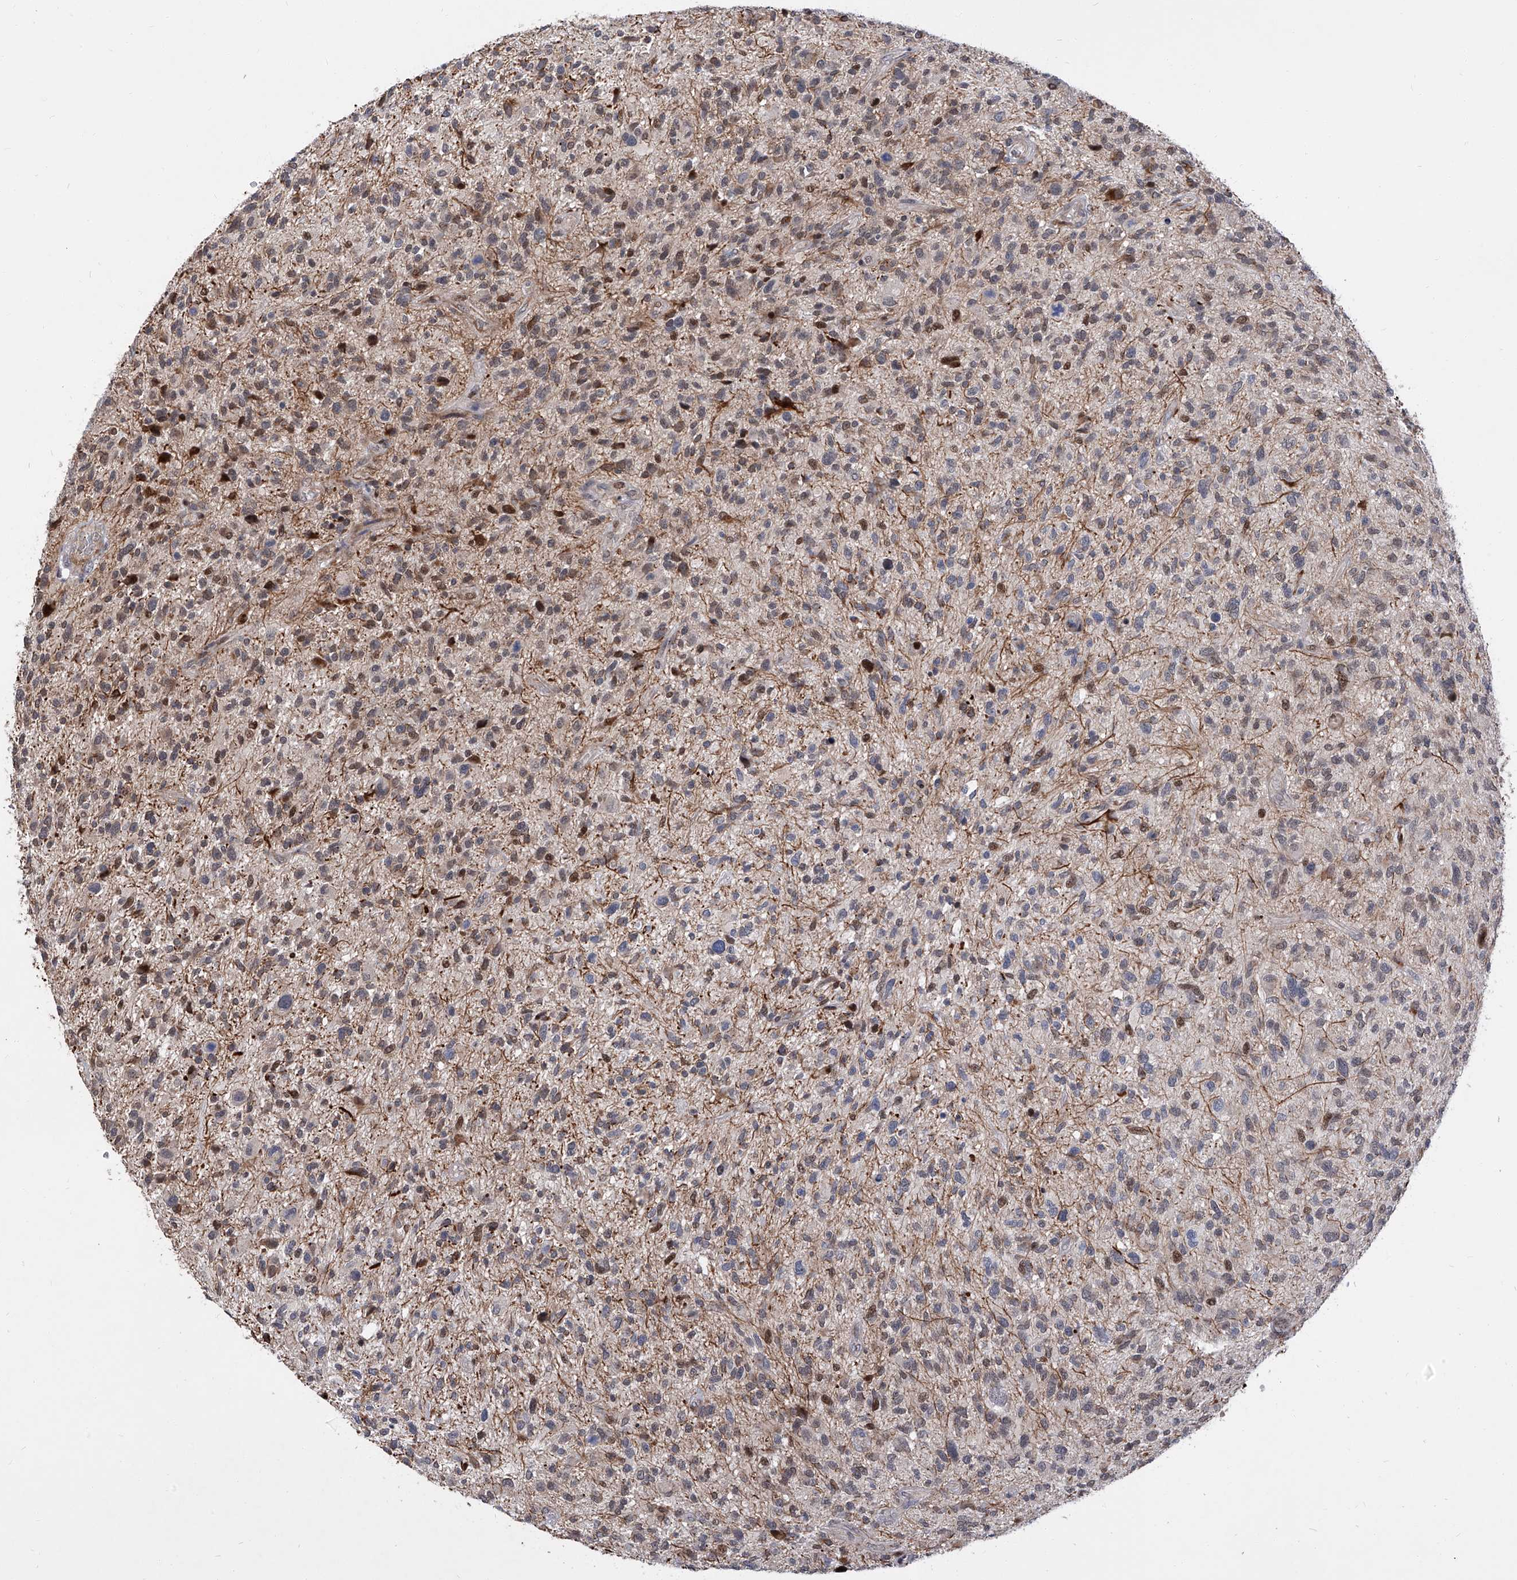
{"staining": {"intensity": "weak", "quantity": "<25%", "location": "cytoplasmic/membranous"}, "tissue": "glioma", "cell_type": "Tumor cells", "image_type": "cancer", "snomed": [{"axis": "morphology", "description": "Glioma, malignant, High grade"}, {"axis": "topography", "description": "Brain"}], "caption": "This is an immunohistochemistry (IHC) photomicrograph of human glioma. There is no staining in tumor cells.", "gene": "FARP2", "patient": {"sex": "male", "age": 47}}